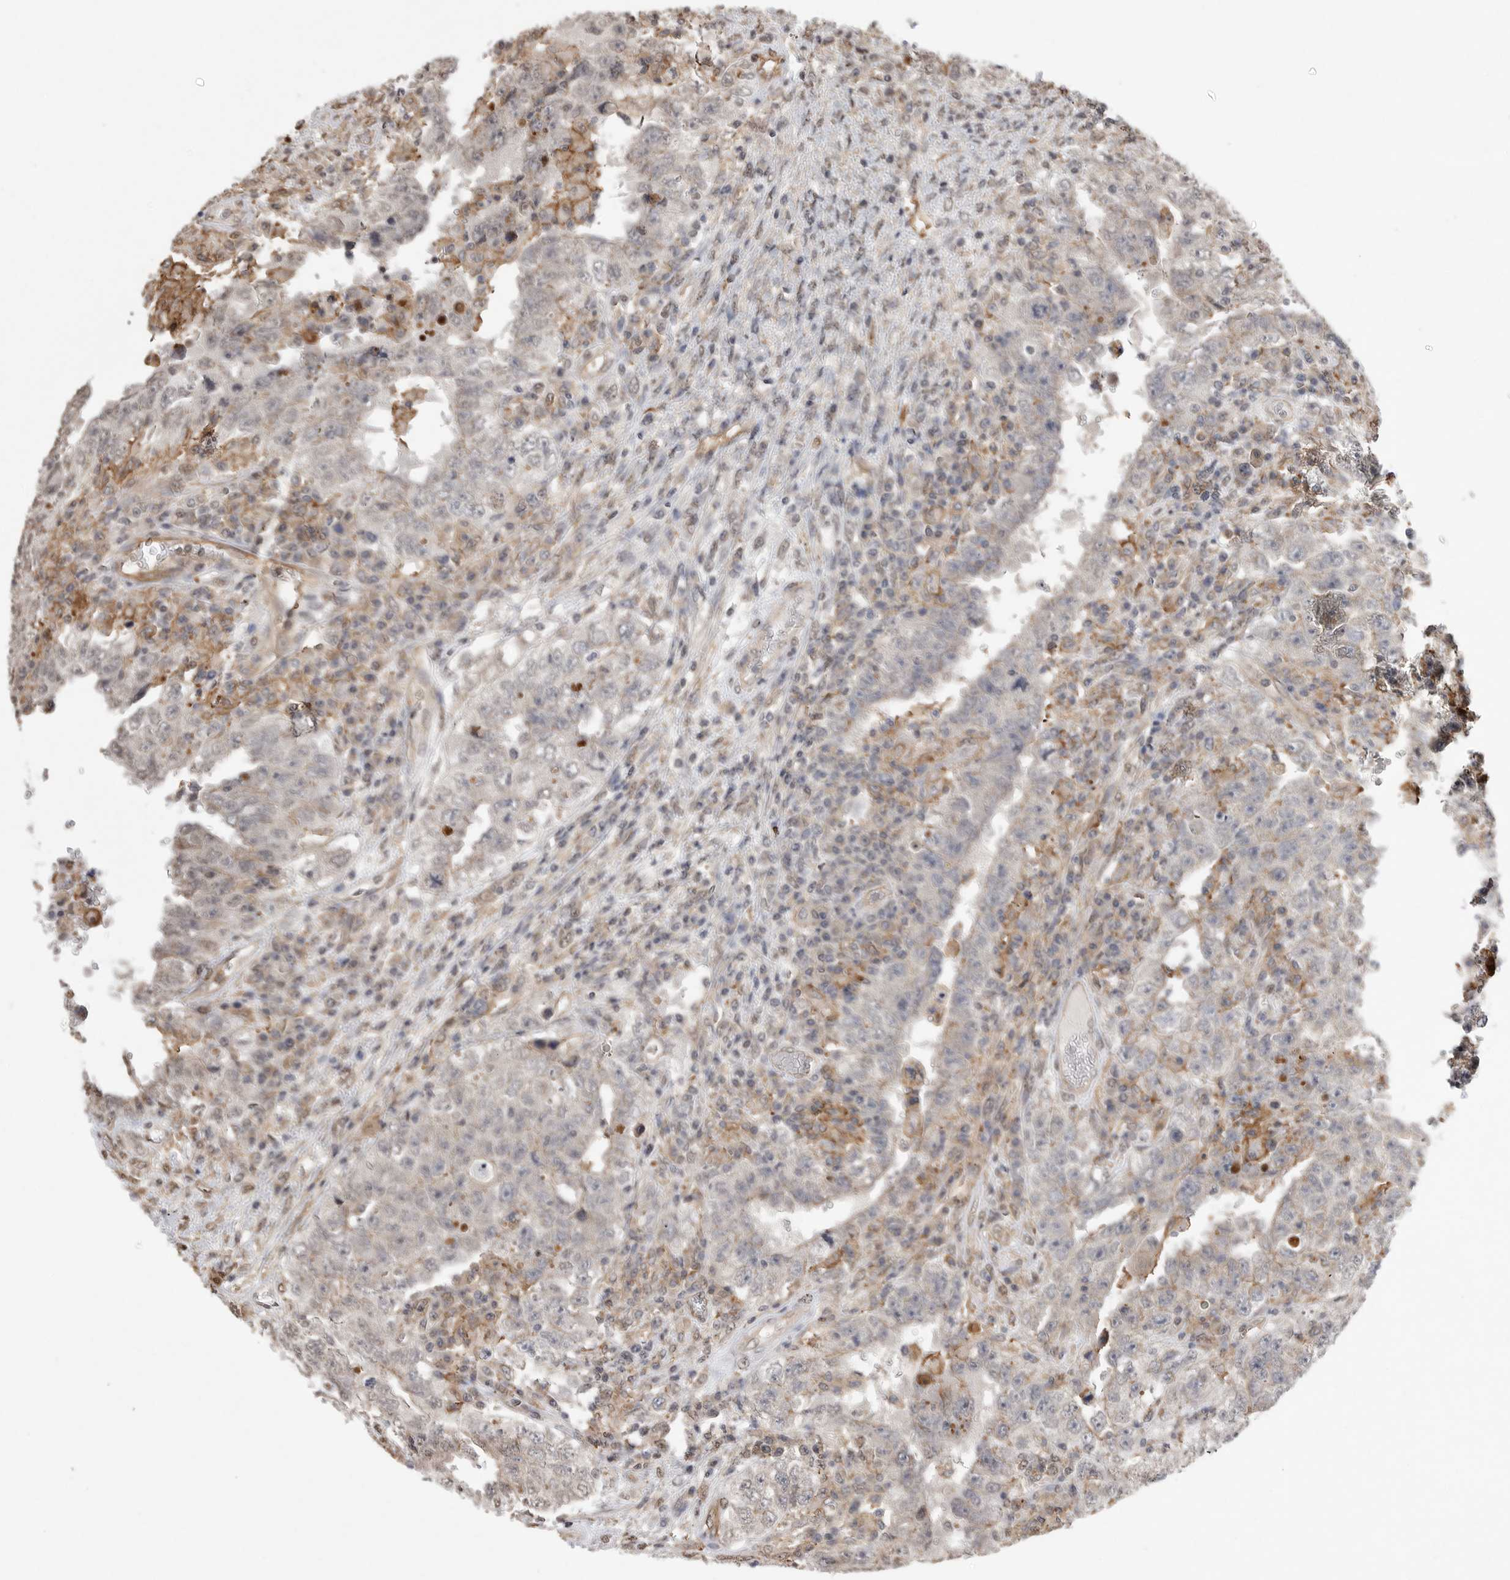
{"staining": {"intensity": "weak", "quantity": "<25%", "location": "cytoplasmic/membranous"}, "tissue": "testis cancer", "cell_type": "Tumor cells", "image_type": "cancer", "snomed": [{"axis": "morphology", "description": "Carcinoma, Embryonal, NOS"}, {"axis": "topography", "description": "Testis"}], "caption": "High magnification brightfield microscopy of testis cancer (embryonal carcinoma) stained with DAB (3,3'-diaminobenzidine) (brown) and counterstained with hematoxylin (blue): tumor cells show no significant staining.", "gene": "NECTIN1", "patient": {"sex": "male", "age": 26}}